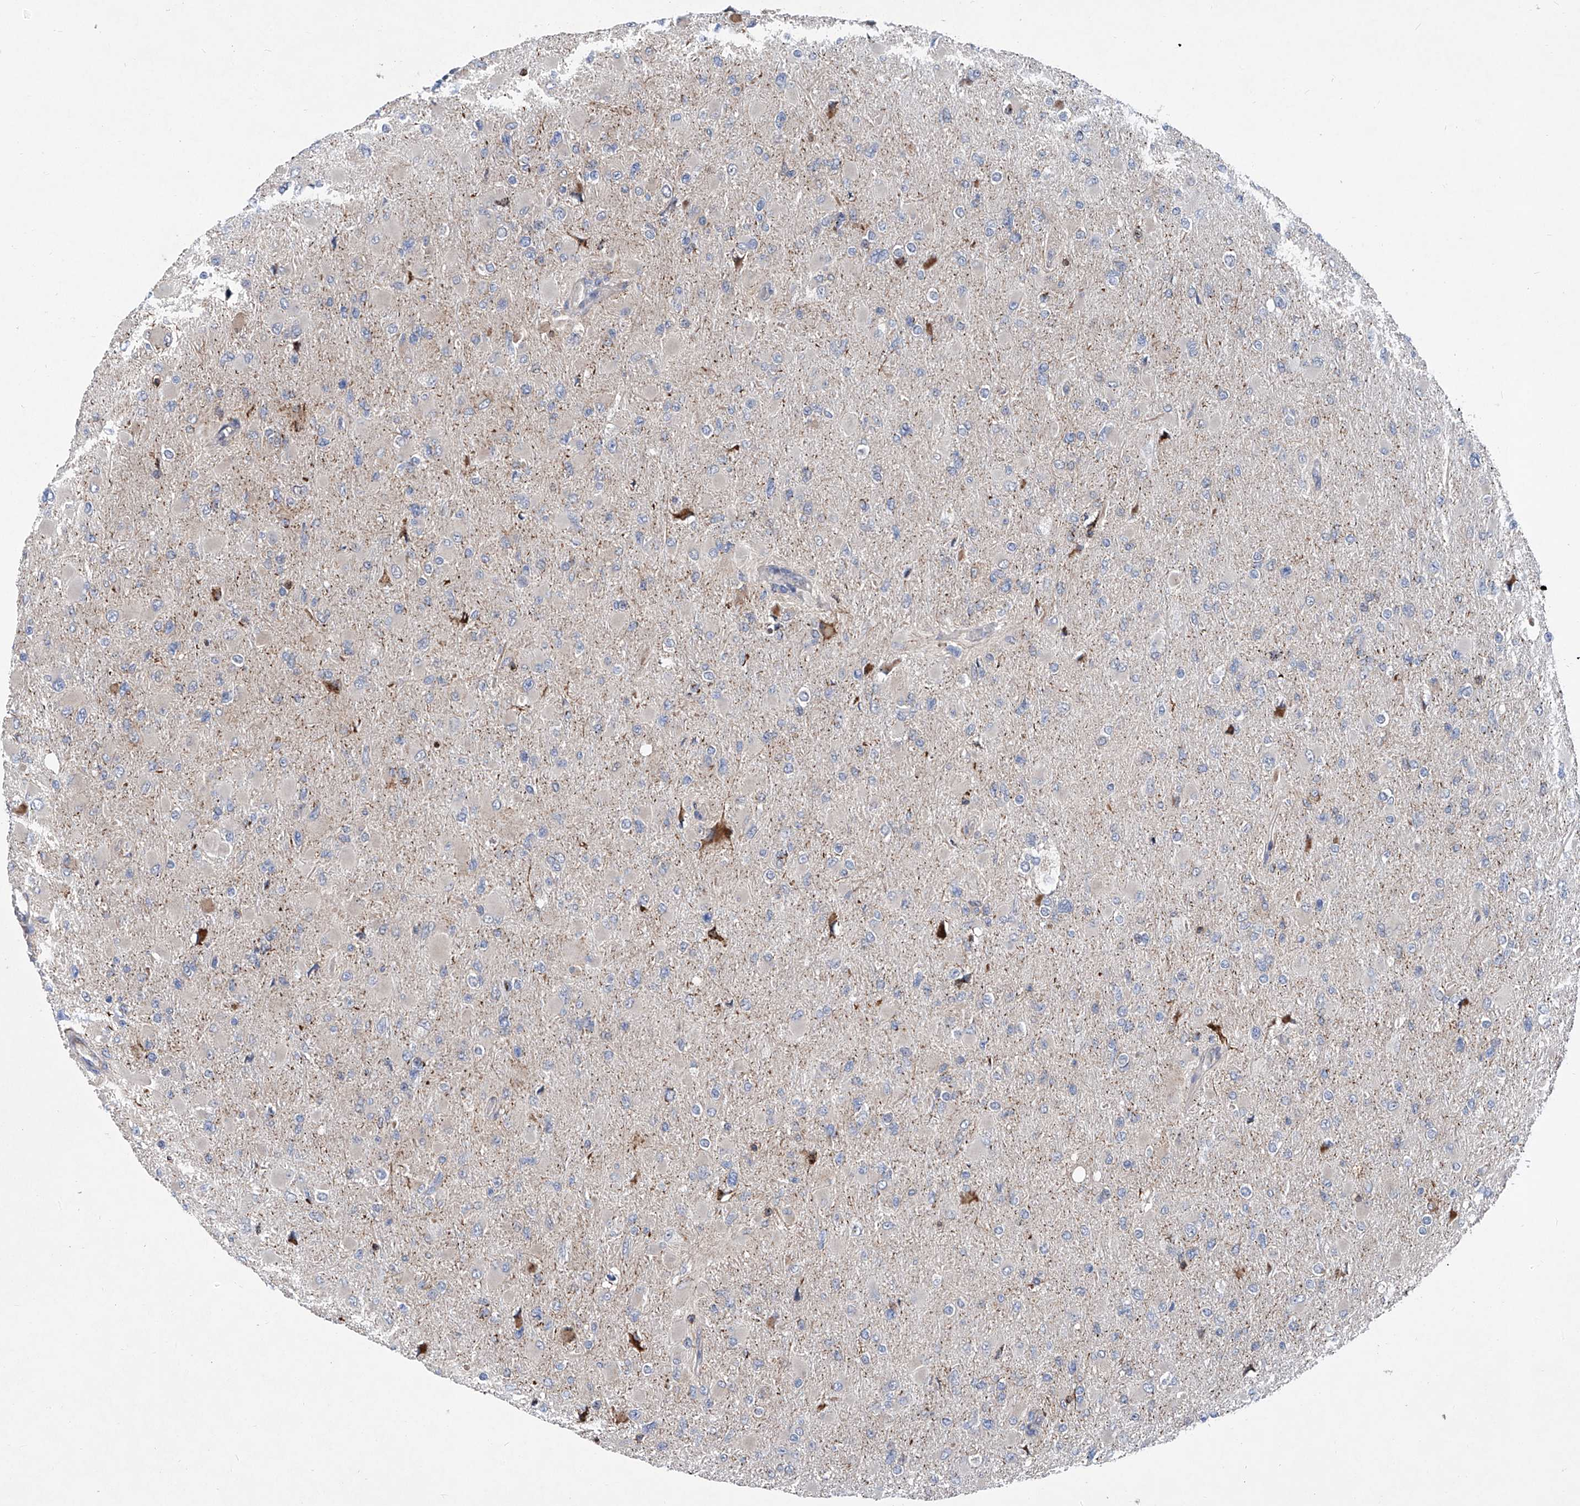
{"staining": {"intensity": "negative", "quantity": "none", "location": "none"}, "tissue": "glioma", "cell_type": "Tumor cells", "image_type": "cancer", "snomed": [{"axis": "morphology", "description": "Glioma, malignant, High grade"}, {"axis": "topography", "description": "Cerebral cortex"}], "caption": "This is a micrograph of immunohistochemistry staining of glioma, which shows no staining in tumor cells.", "gene": "NT5C3A", "patient": {"sex": "female", "age": 36}}